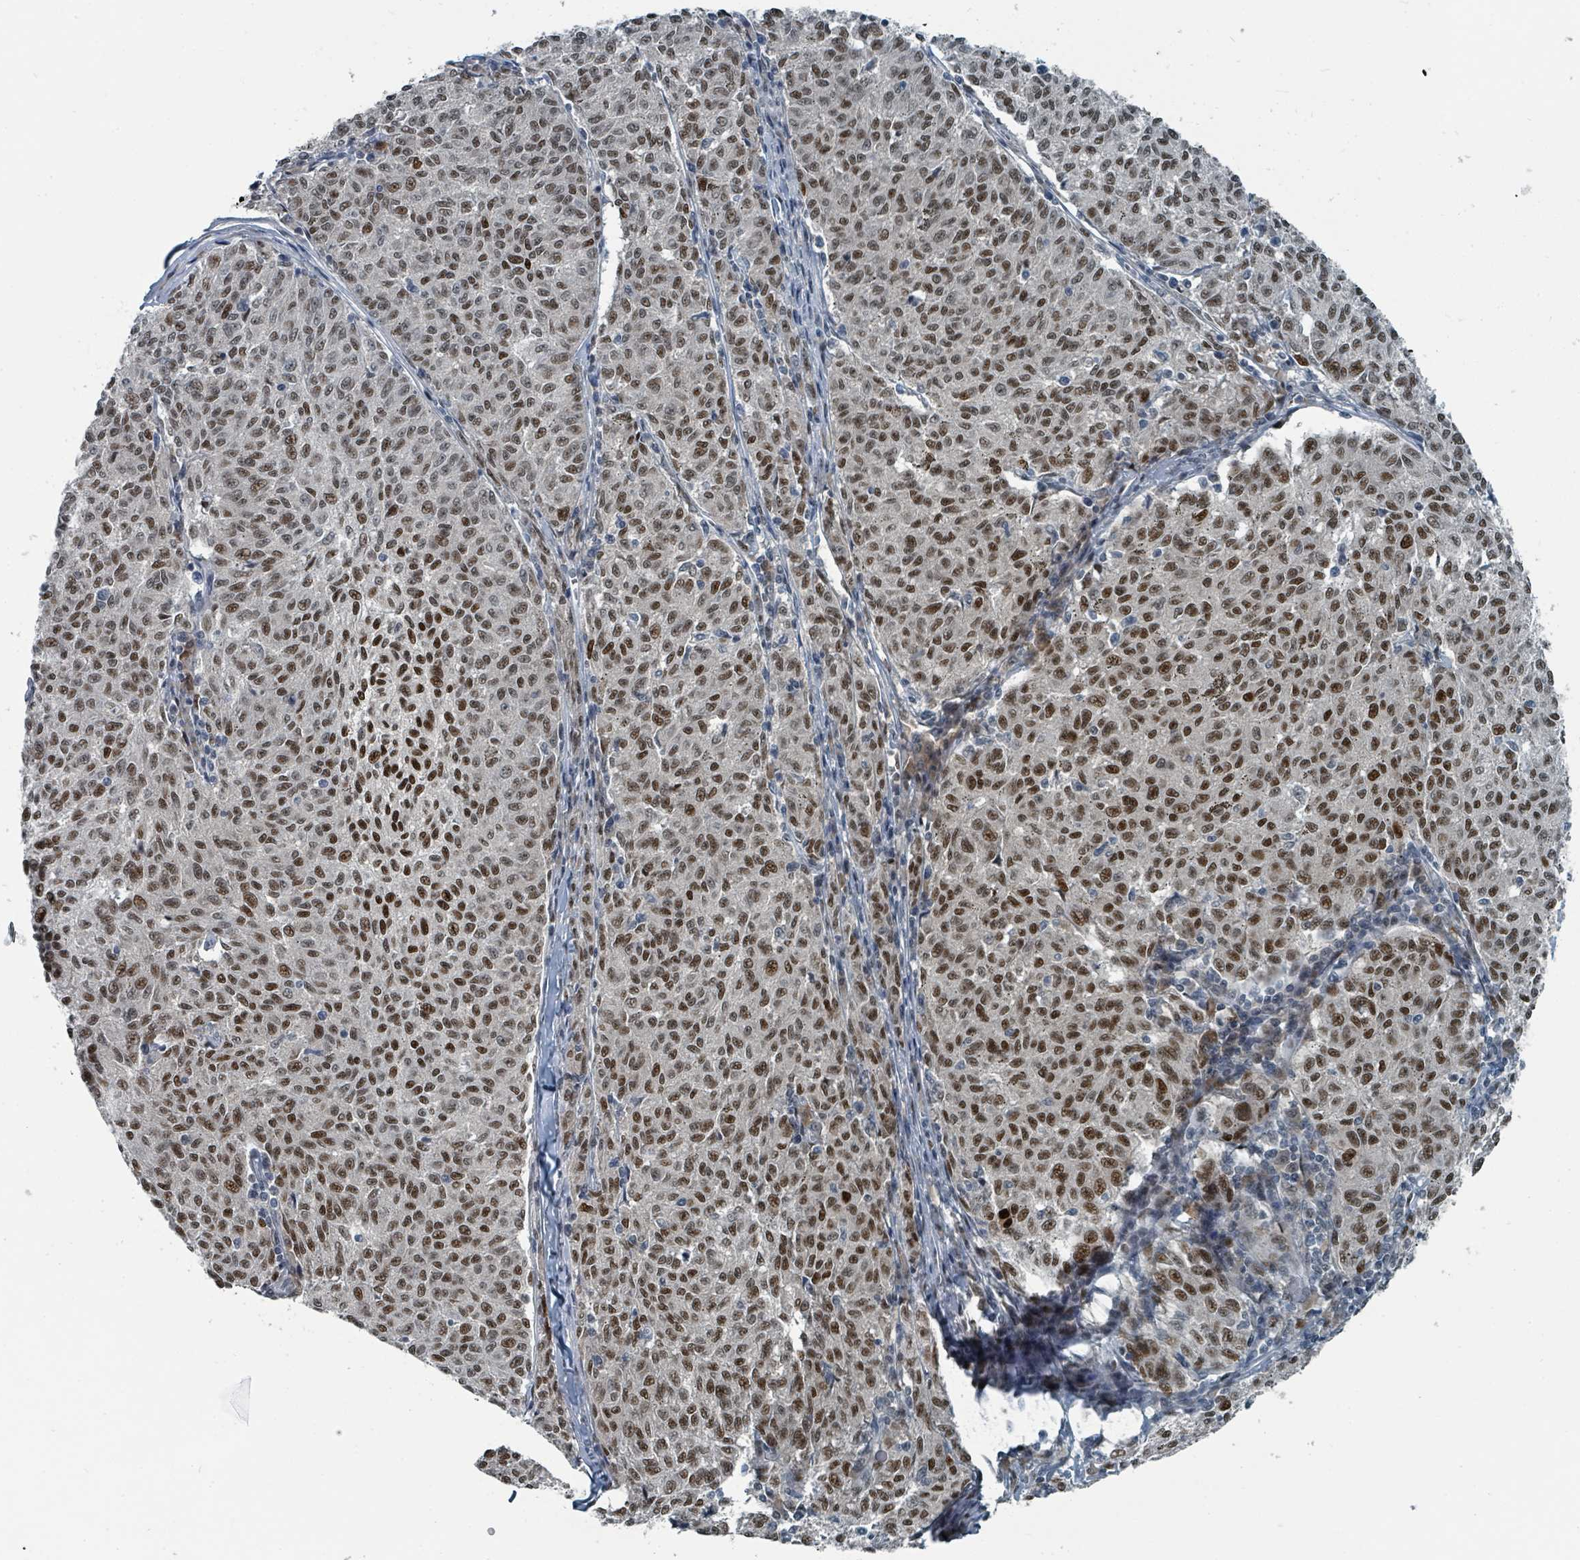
{"staining": {"intensity": "strong", "quantity": ">75%", "location": "nuclear"}, "tissue": "melanoma", "cell_type": "Tumor cells", "image_type": "cancer", "snomed": [{"axis": "morphology", "description": "Malignant melanoma, NOS"}, {"axis": "topography", "description": "Skin"}], "caption": "Immunohistochemistry micrograph of human melanoma stained for a protein (brown), which exhibits high levels of strong nuclear positivity in about >75% of tumor cells.", "gene": "UCK1", "patient": {"sex": "female", "age": 72}}